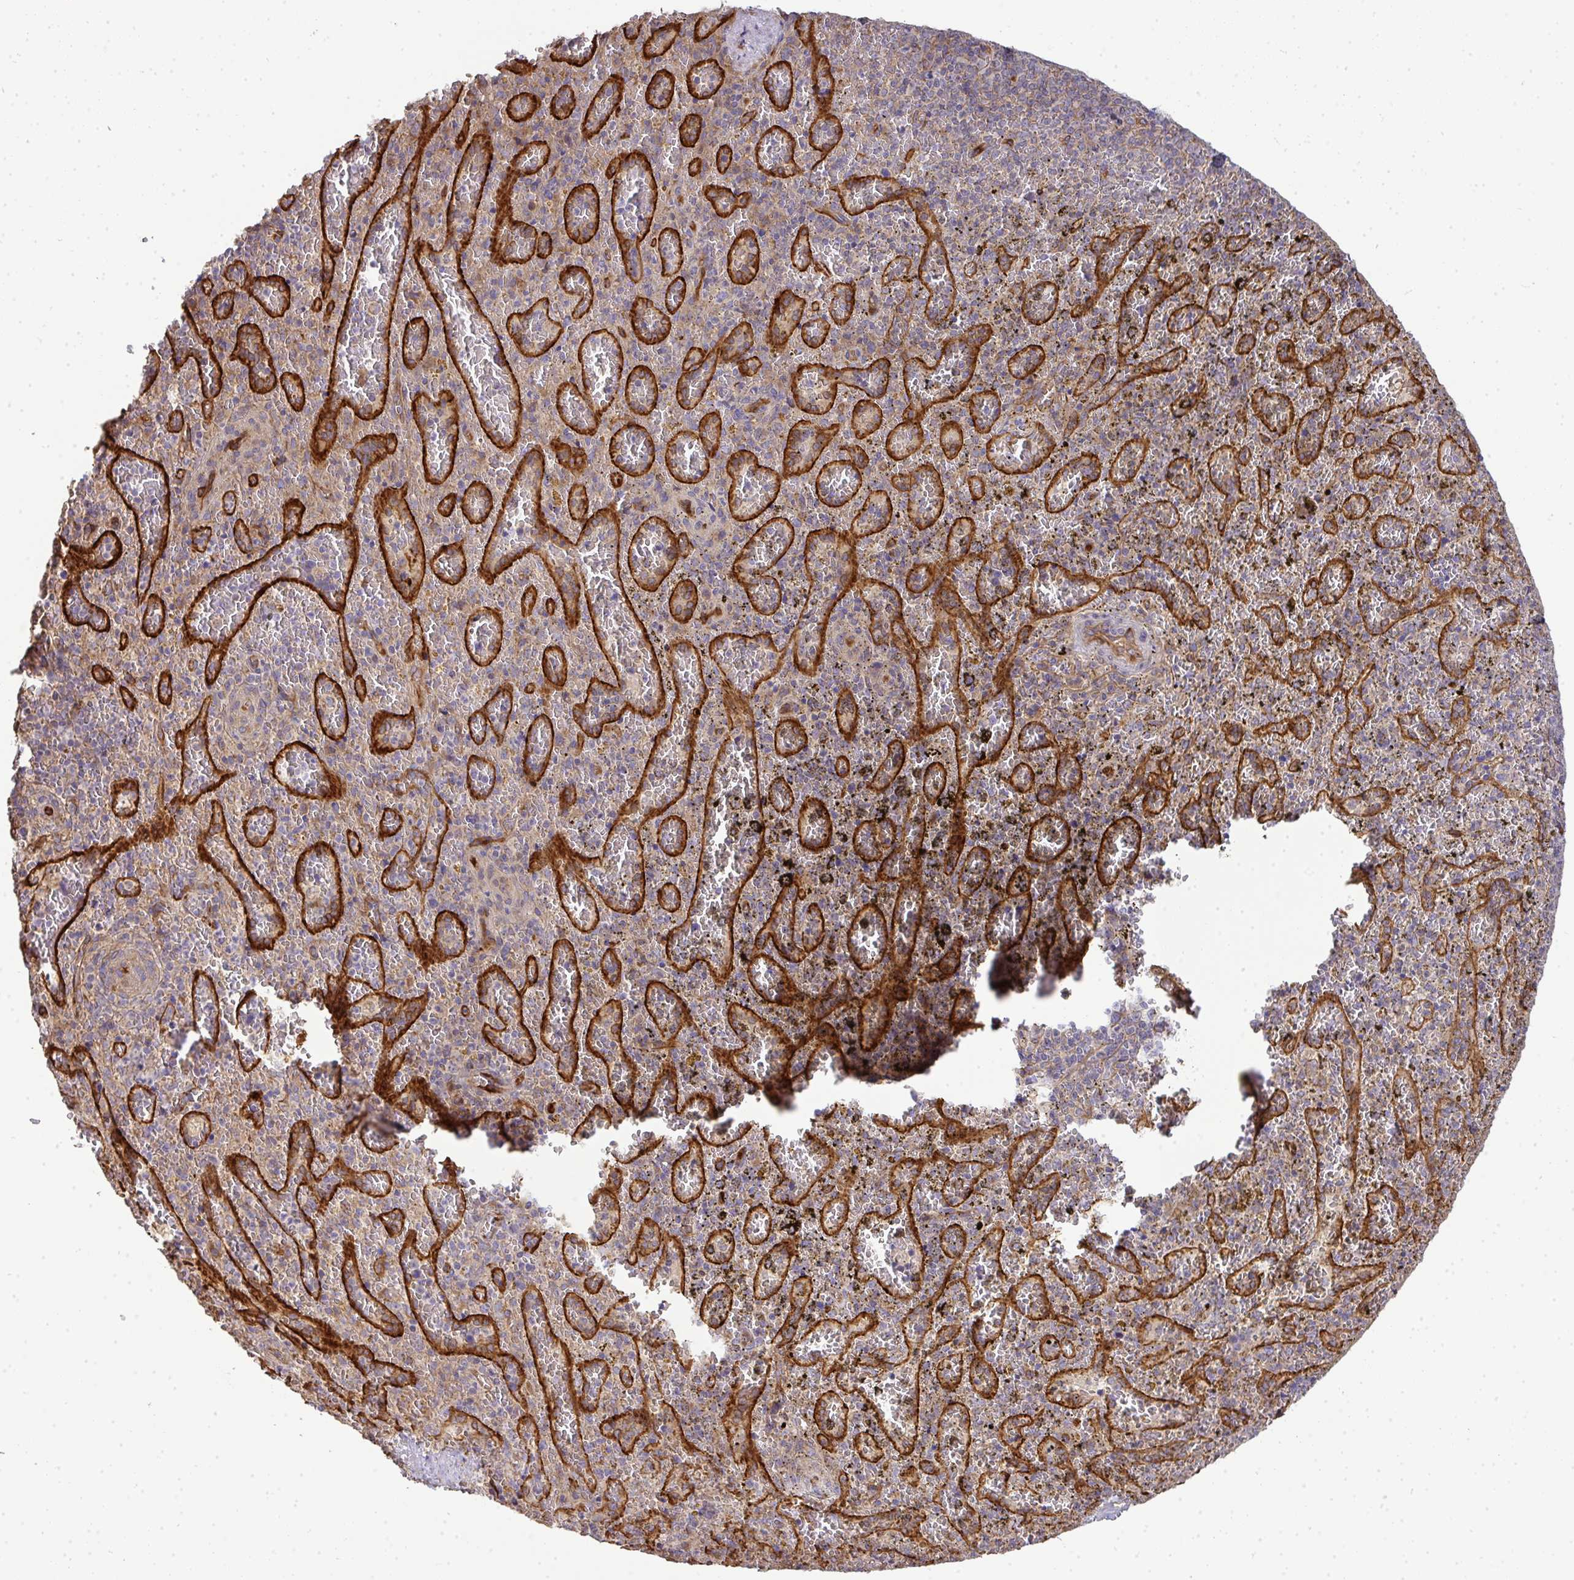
{"staining": {"intensity": "negative", "quantity": "none", "location": "none"}, "tissue": "spleen", "cell_type": "Cells in red pulp", "image_type": "normal", "snomed": [{"axis": "morphology", "description": "Normal tissue, NOS"}, {"axis": "topography", "description": "Spleen"}], "caption": "Spleen stained for a protein using IHC exhibits no expression cells in red pulp.", "gene": "B4GALT6", "patient": {"sex": "female", "age": 50}}